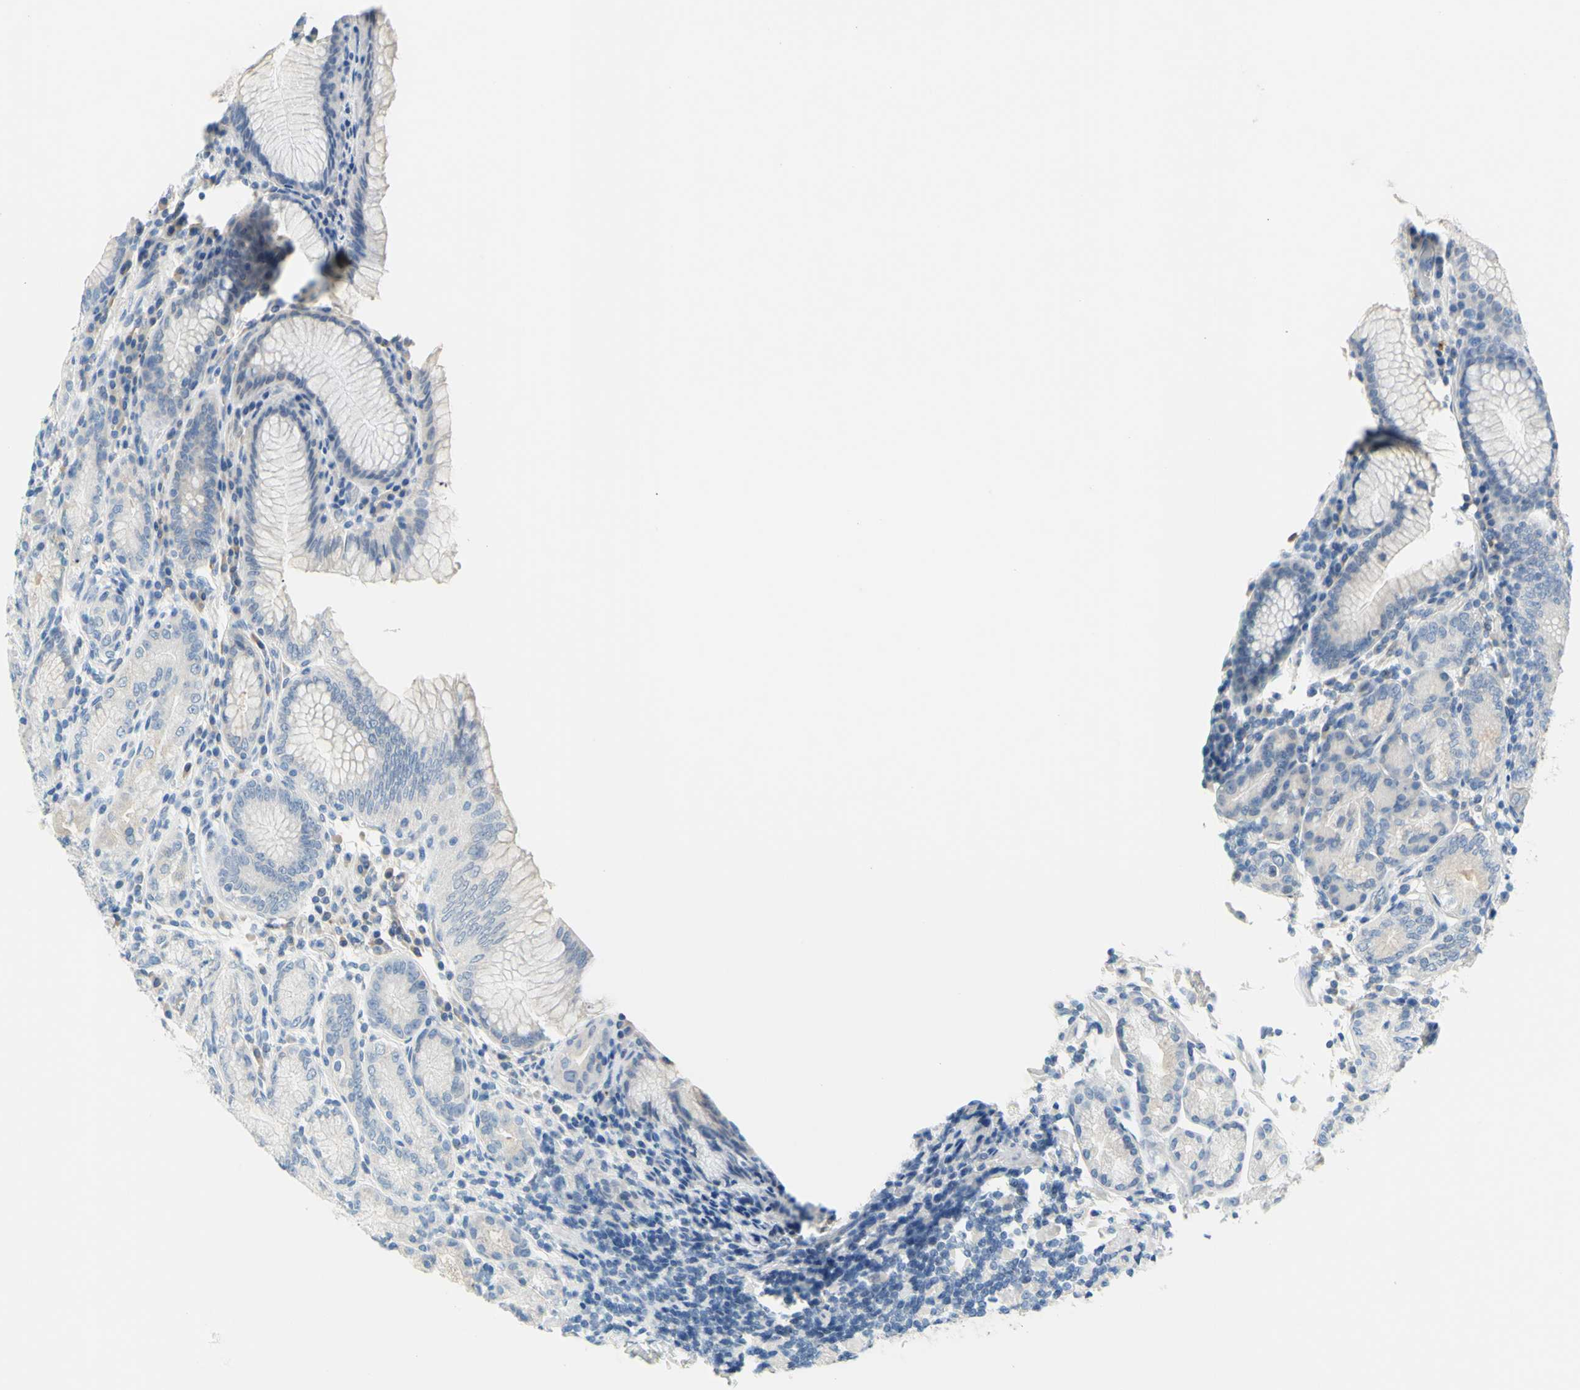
{"staining": {"intensity": "weak", "quantity": "<25%", "location": "cytoplasmic/membranous"}, "tissue": "stomach", "cell_type": "Glandular cells", "image_type": "normal", "snomed": [{"axis": "morphology", "description": "Normal tissue, NOS"}, {"axis": "topography", "description": "Stomach, lower"}], "caption": "Immunohistochemistry (IHC) histopathology image of normal stomach: stomach stained with DAB (3,3'-diaminobenzidine) reveals no significant protein staining in glandular cells. The staining is performed using DAB (3,3'-diaminobenzidine) brown chromogen with nuclei counter-stained in using hematoxylin.", "gene": "SLC1A2", "patient": {"sex": "female", "age": 76}}